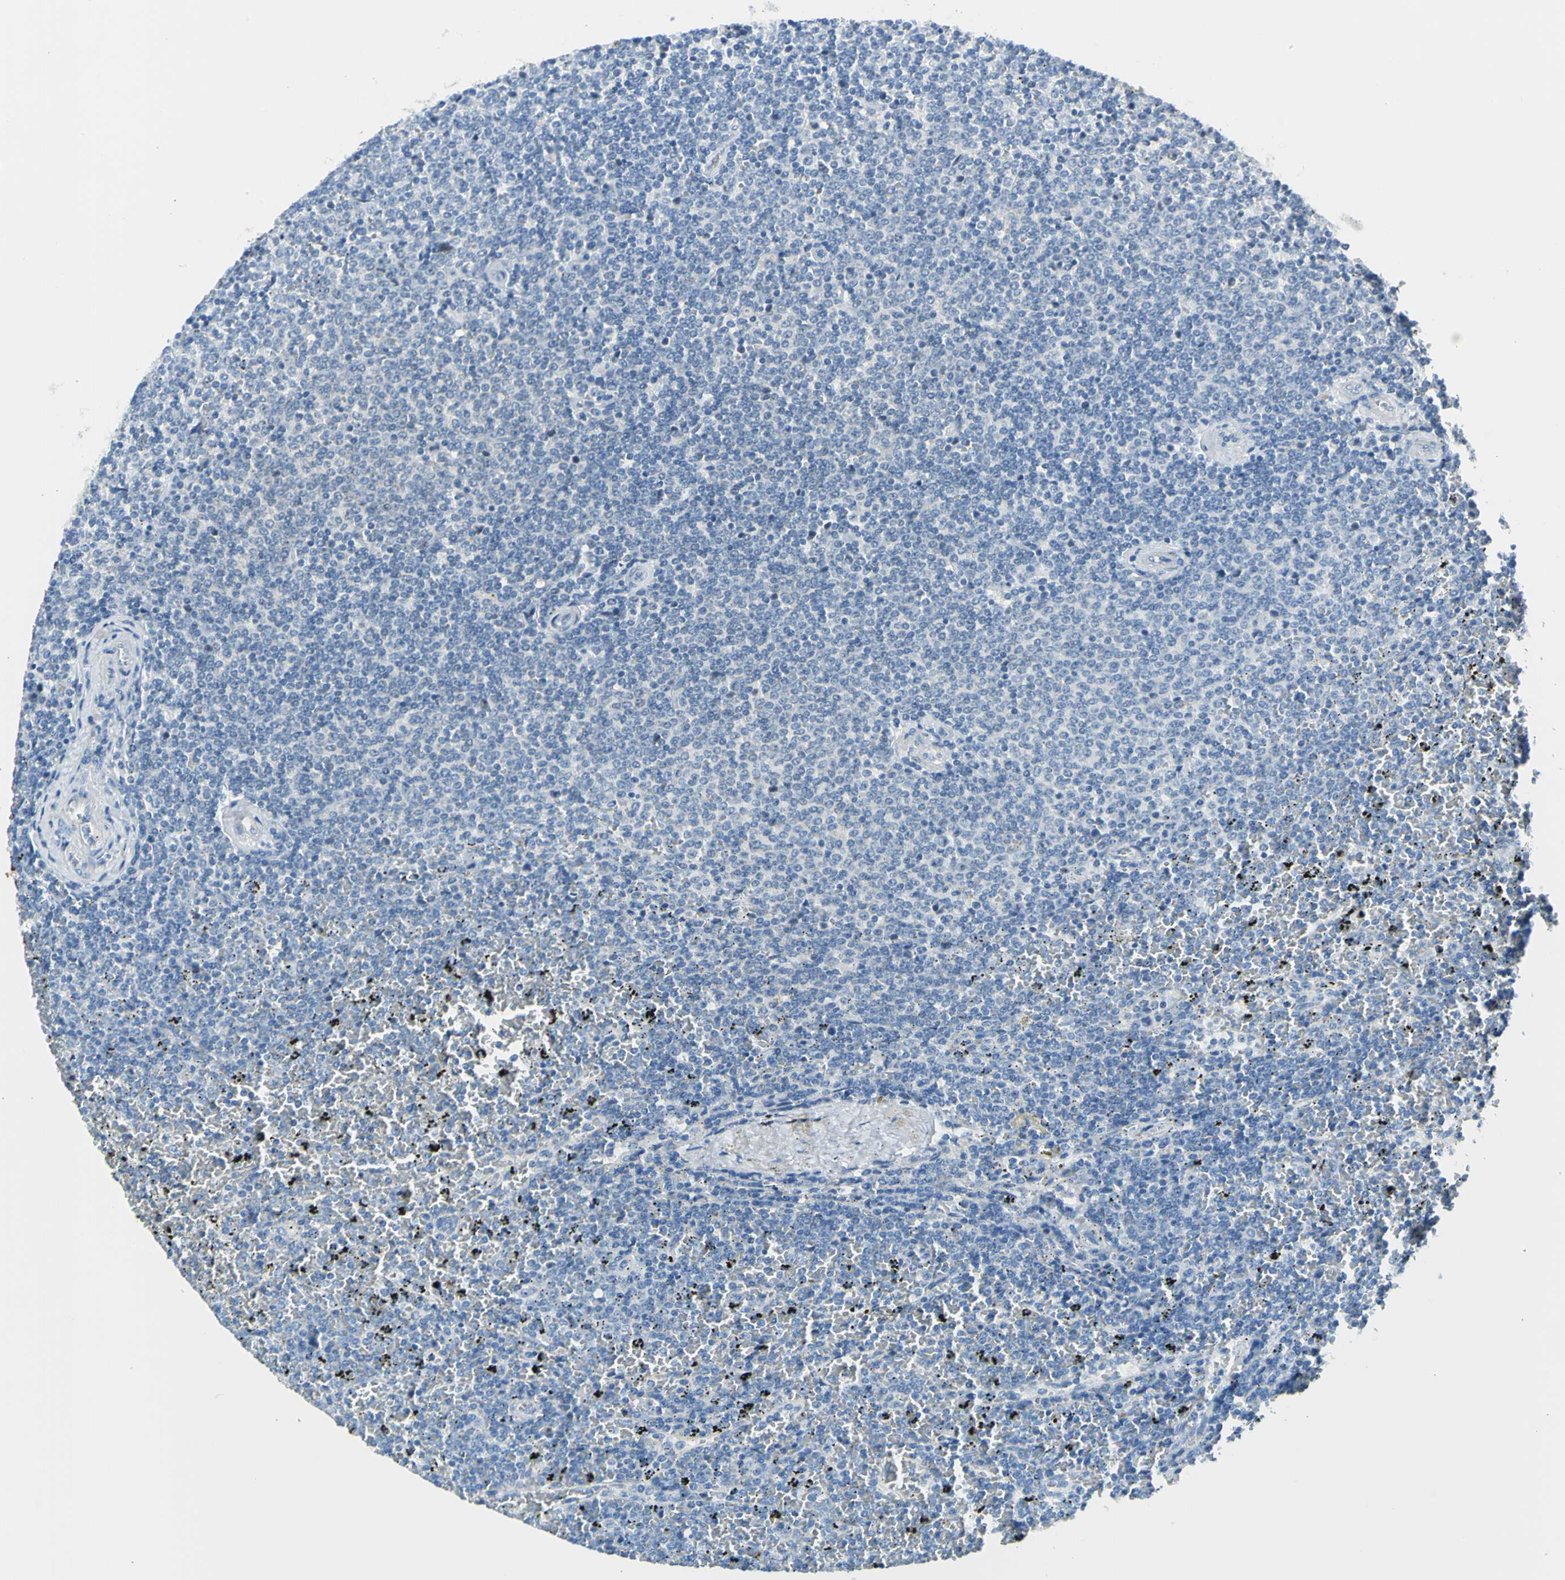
{"staining": {"intensity": "negative", "quantity": "none", "location": "none"}, "tissue": "lymphoma", "cell_type": "Tumor cells", "image_type": "cancer", "snomed": [{"axis": "morphology", "description": "Malignant lymphoma, non-Hodgkin's type, Low grade"}, {"axis": "topography", "description": "Spleen"}], "caption": "Low-grade malignant lymphoma, non-Hodgkin's type was stained to show a protein in brown. There is no significant staining in tumor cells.", "gene": "NPHP3", "patient": {"sex": "female", "age": 77}}